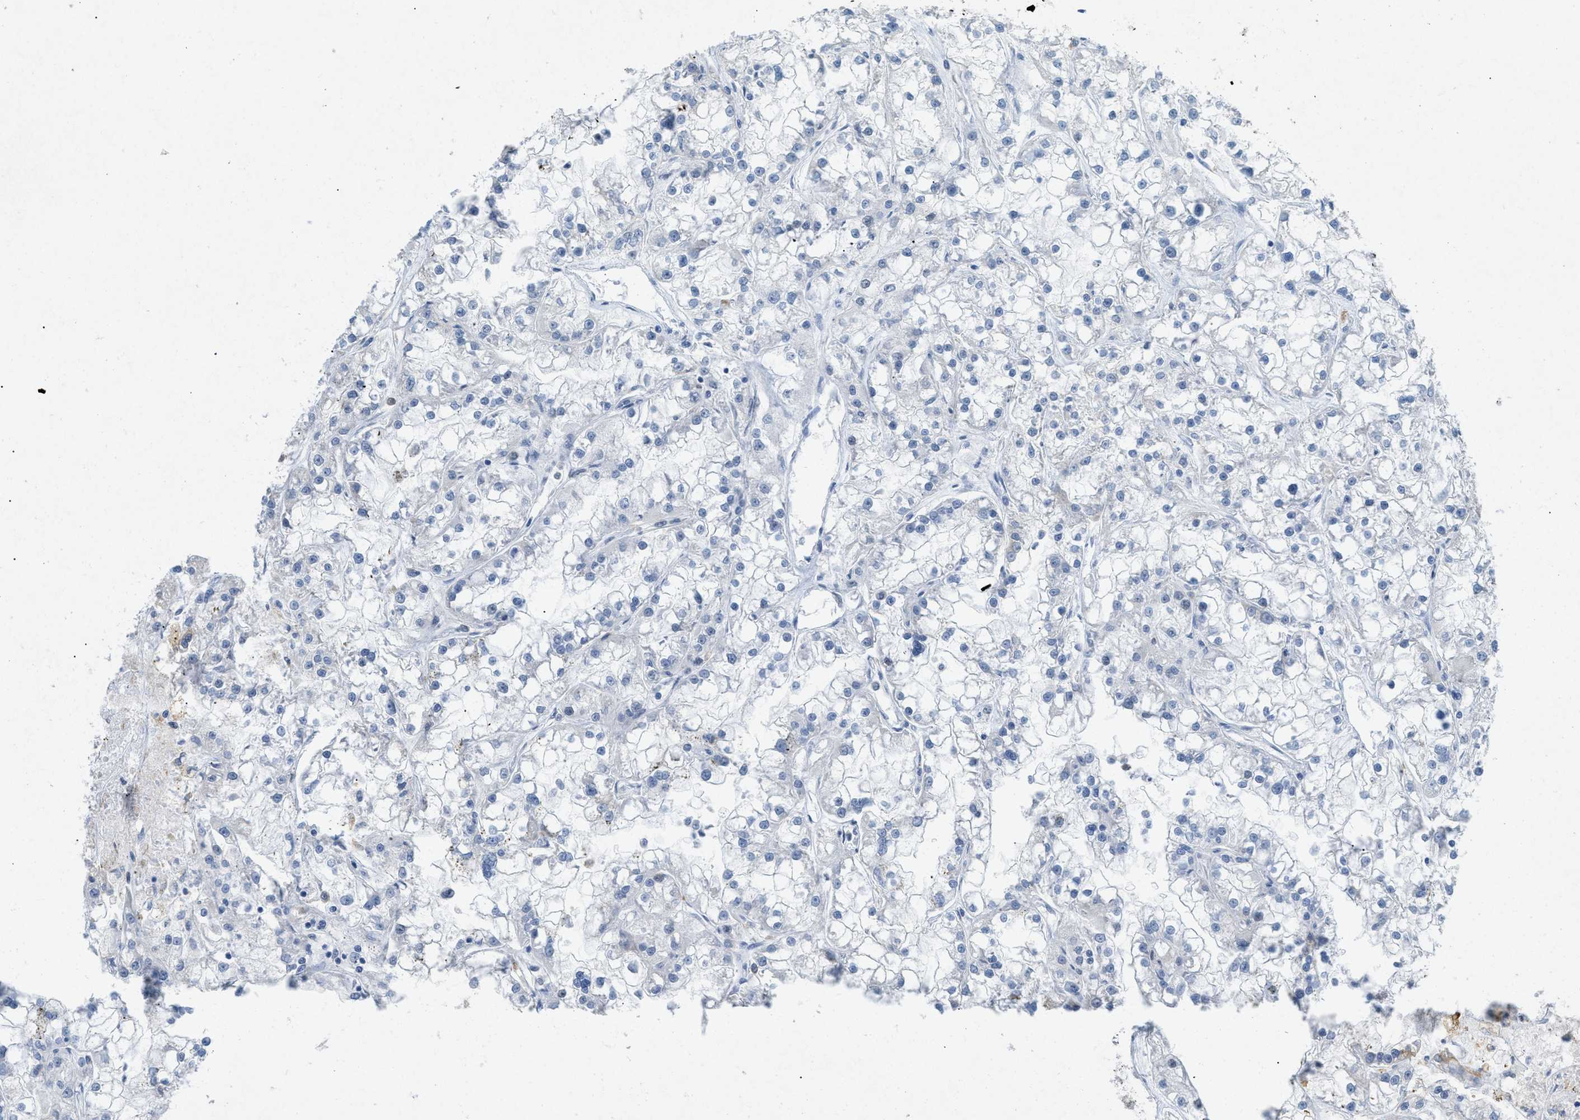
{"staining": {"intensity": "negative", "quantity": "none", "location": "none"}, "tissue": "renal cancer", "cell_type": "Tumor cells", "image_type": "cancer", "snomed": [{"axis": "morphology", "description": "Adenocarcinoma, NOS"}, {"axis": "topography", "description": "Kidney"}], "caption": "There is no significant staining in tumor cells of renal cancer.", "gene": "TASOR", "patient": {"sex": "female", "age": 52}}